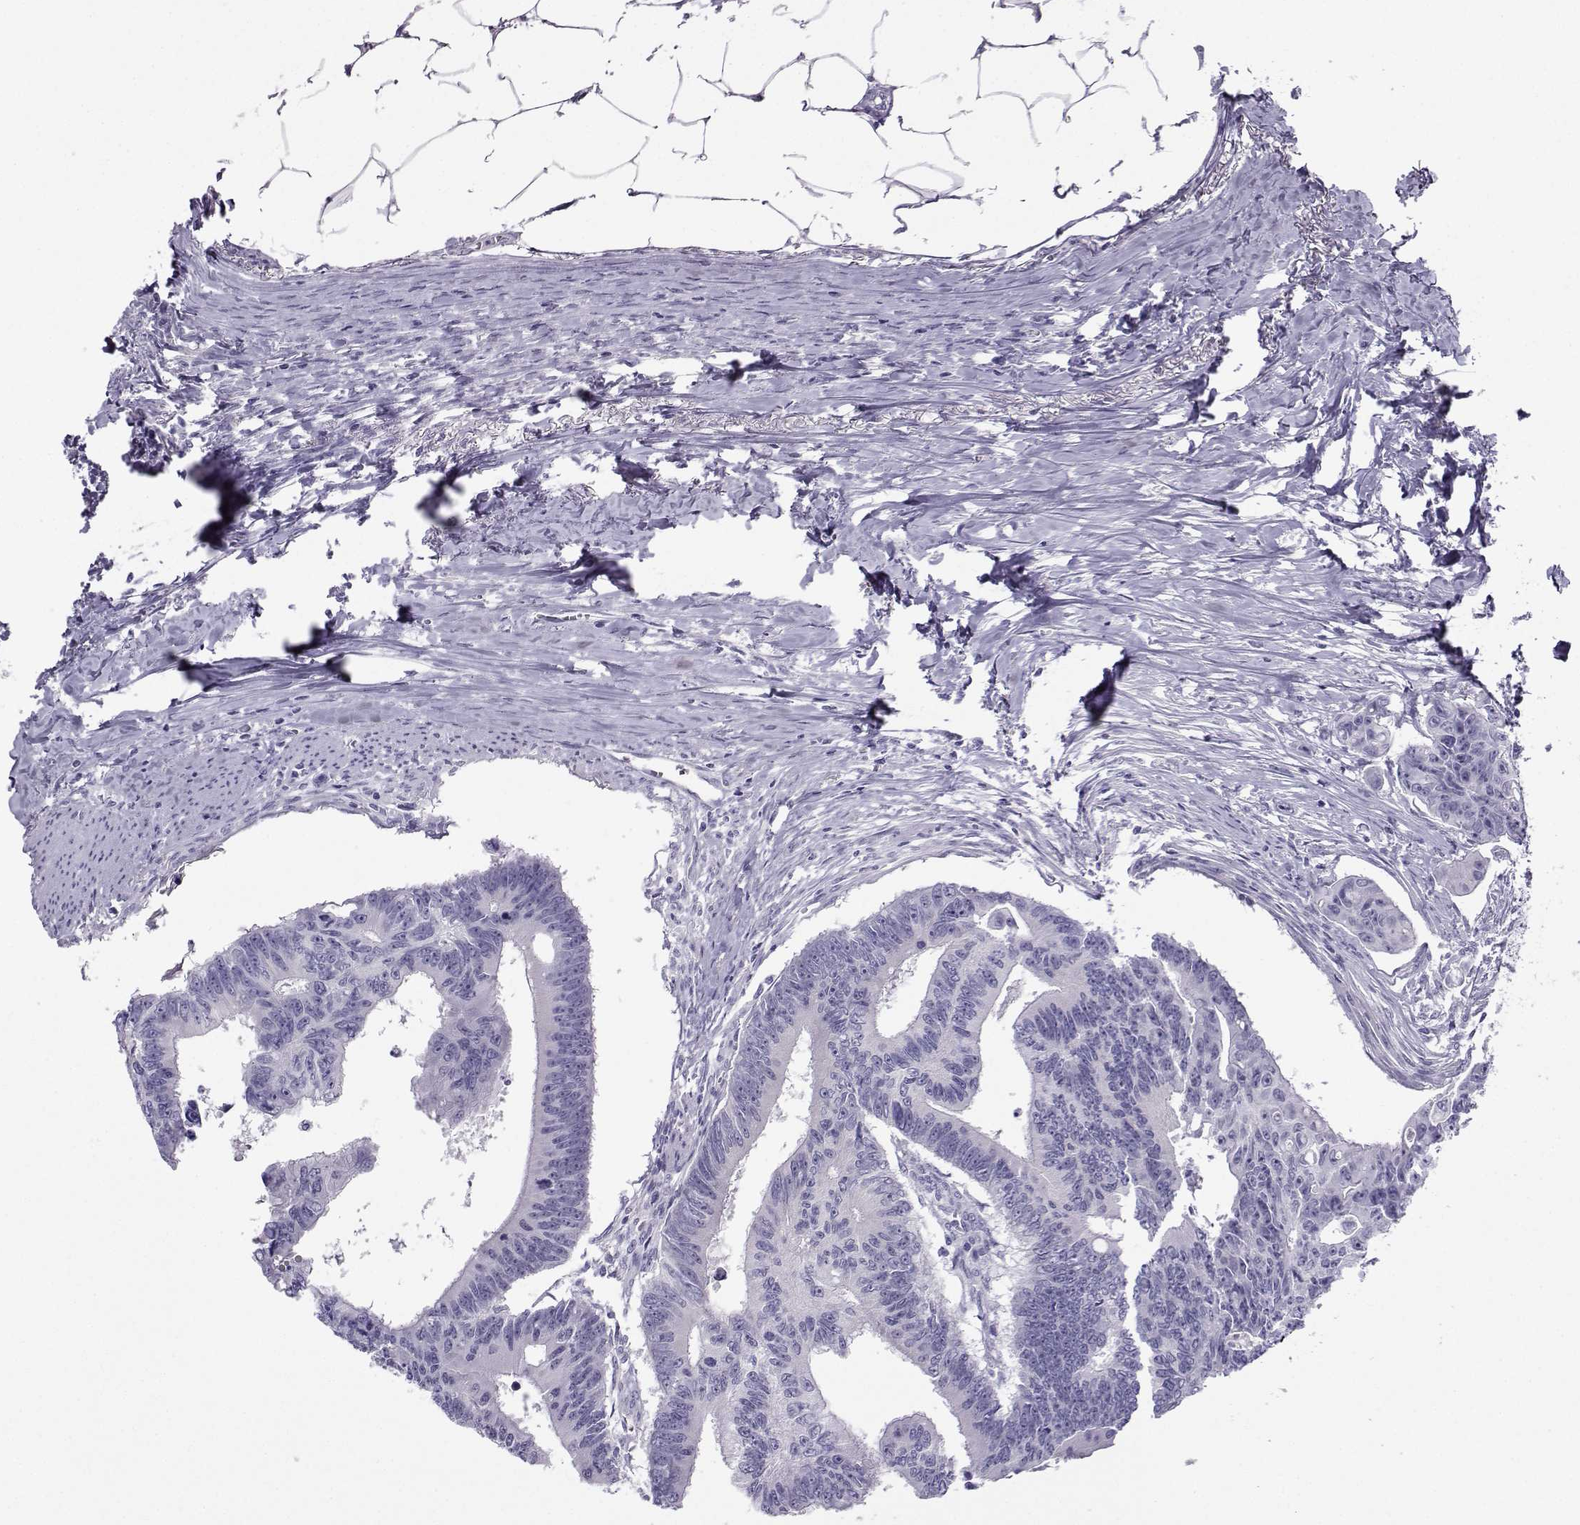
{"staining": {"intensity": "negative", "quantity": "none", "location": "none"}, "tissue": "colorectal cancer", "cell_type": "Tumor cells", "image_type": "cancer", "snomed": [{"axis": "morphology", "description": "Adenocarcinoma, NOS"}, {"axis": "topography", "description": "Colon"}], "caption": "Immunohistochemical staining of adenocarcinoma (colorectal) reveals no significant positivity in tumor cells.", "gene": "ARMC2", "patient": {"sex": "male", "age": 70}}